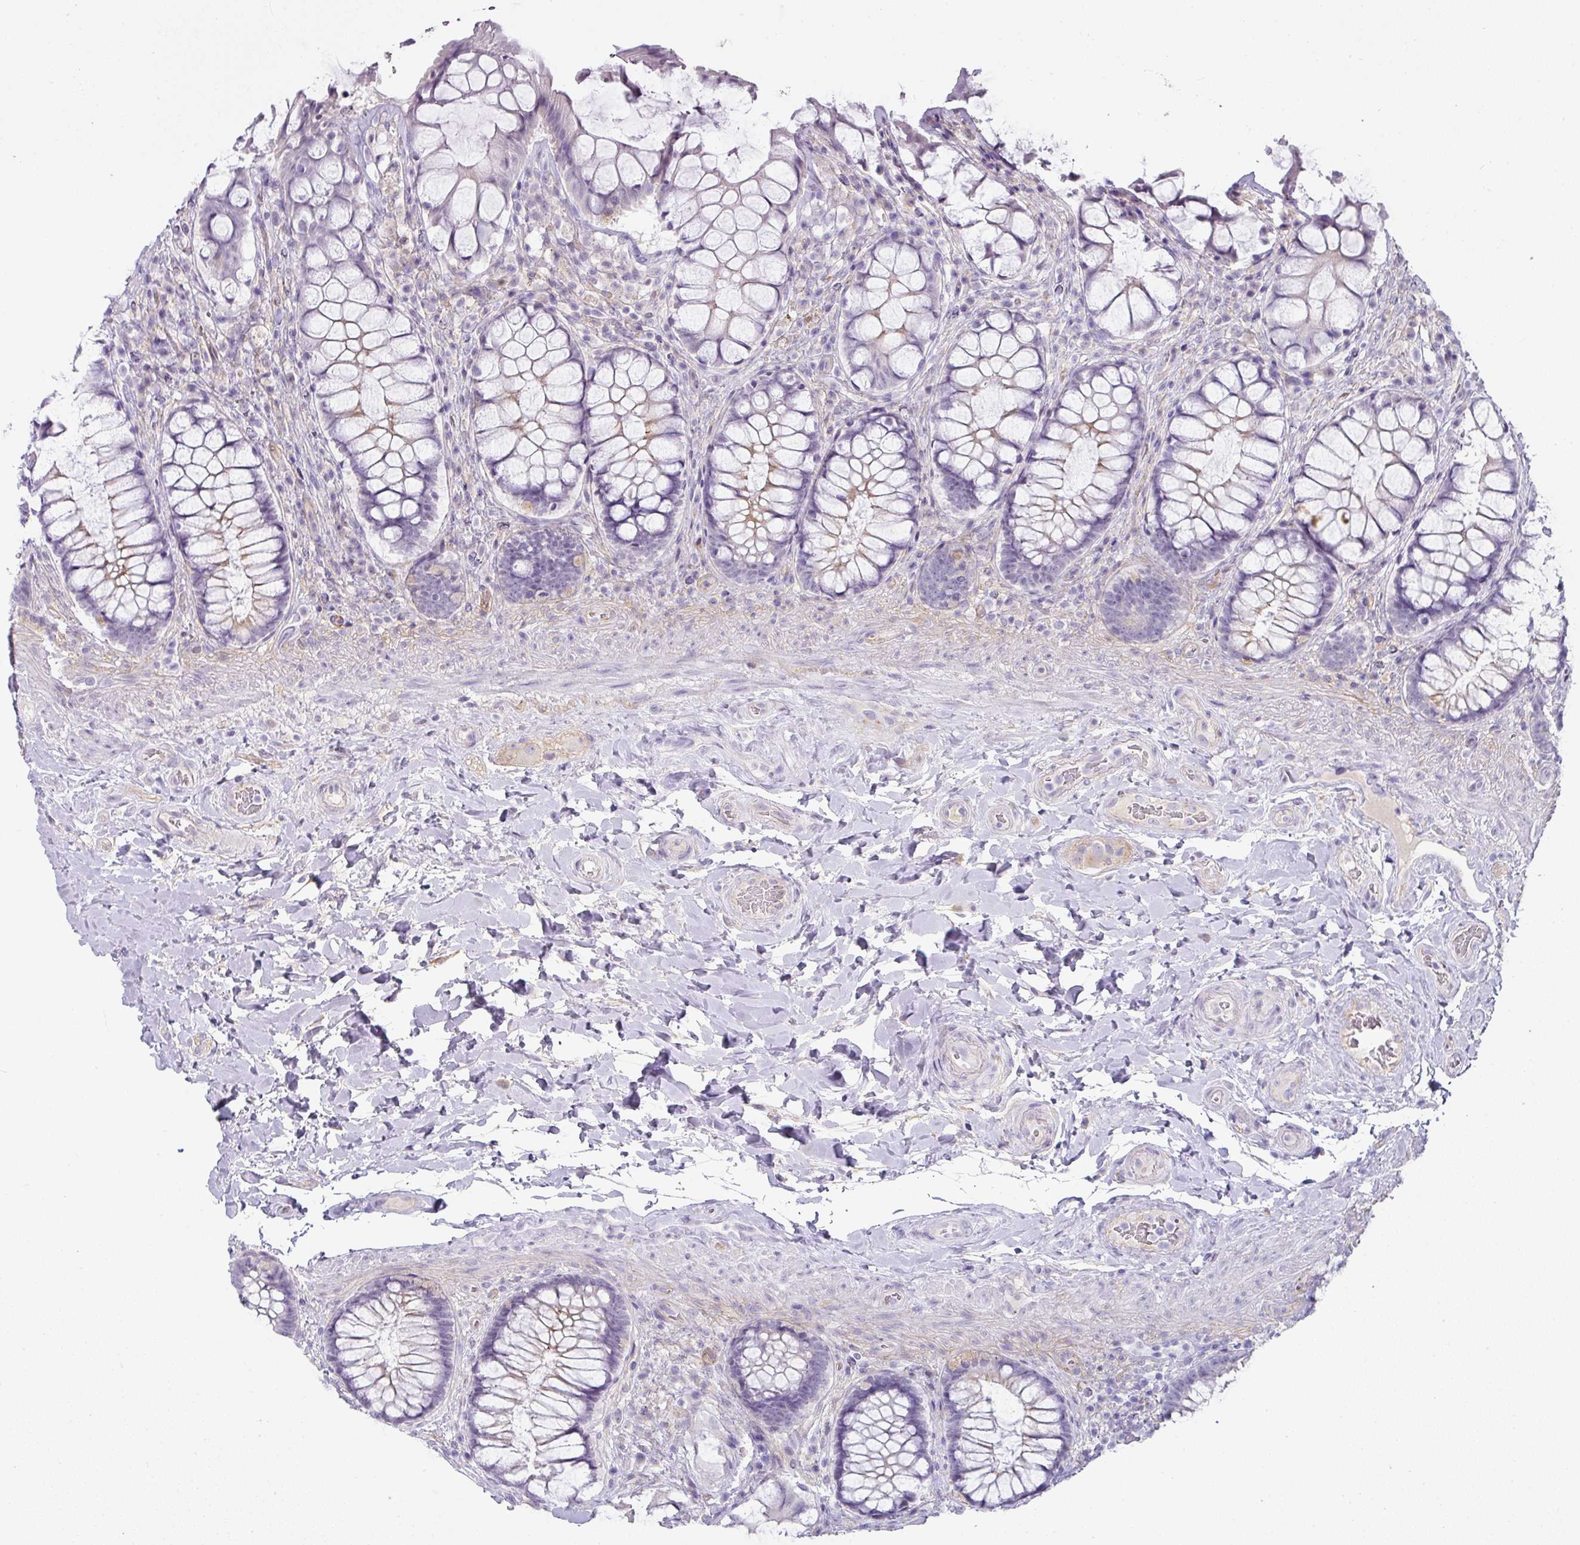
{"staining": {"intensity": "weak", "quantity": "<25%", "location": "cytoplasmic/membranous"}, "tissue": "rectum", "cell_type": "Glandular cells", "image_type": "normal", "snomed": [{"axis": "morphology", "description": "Normal tissue, NOS"}, {"axis": "topography", "description": "Rectum"}], "caption": "The micrograph shows no staining of glandular cells in normal rectum.", "gene": "OR52N1", "patient": {"sex": "female", "age": 58}}